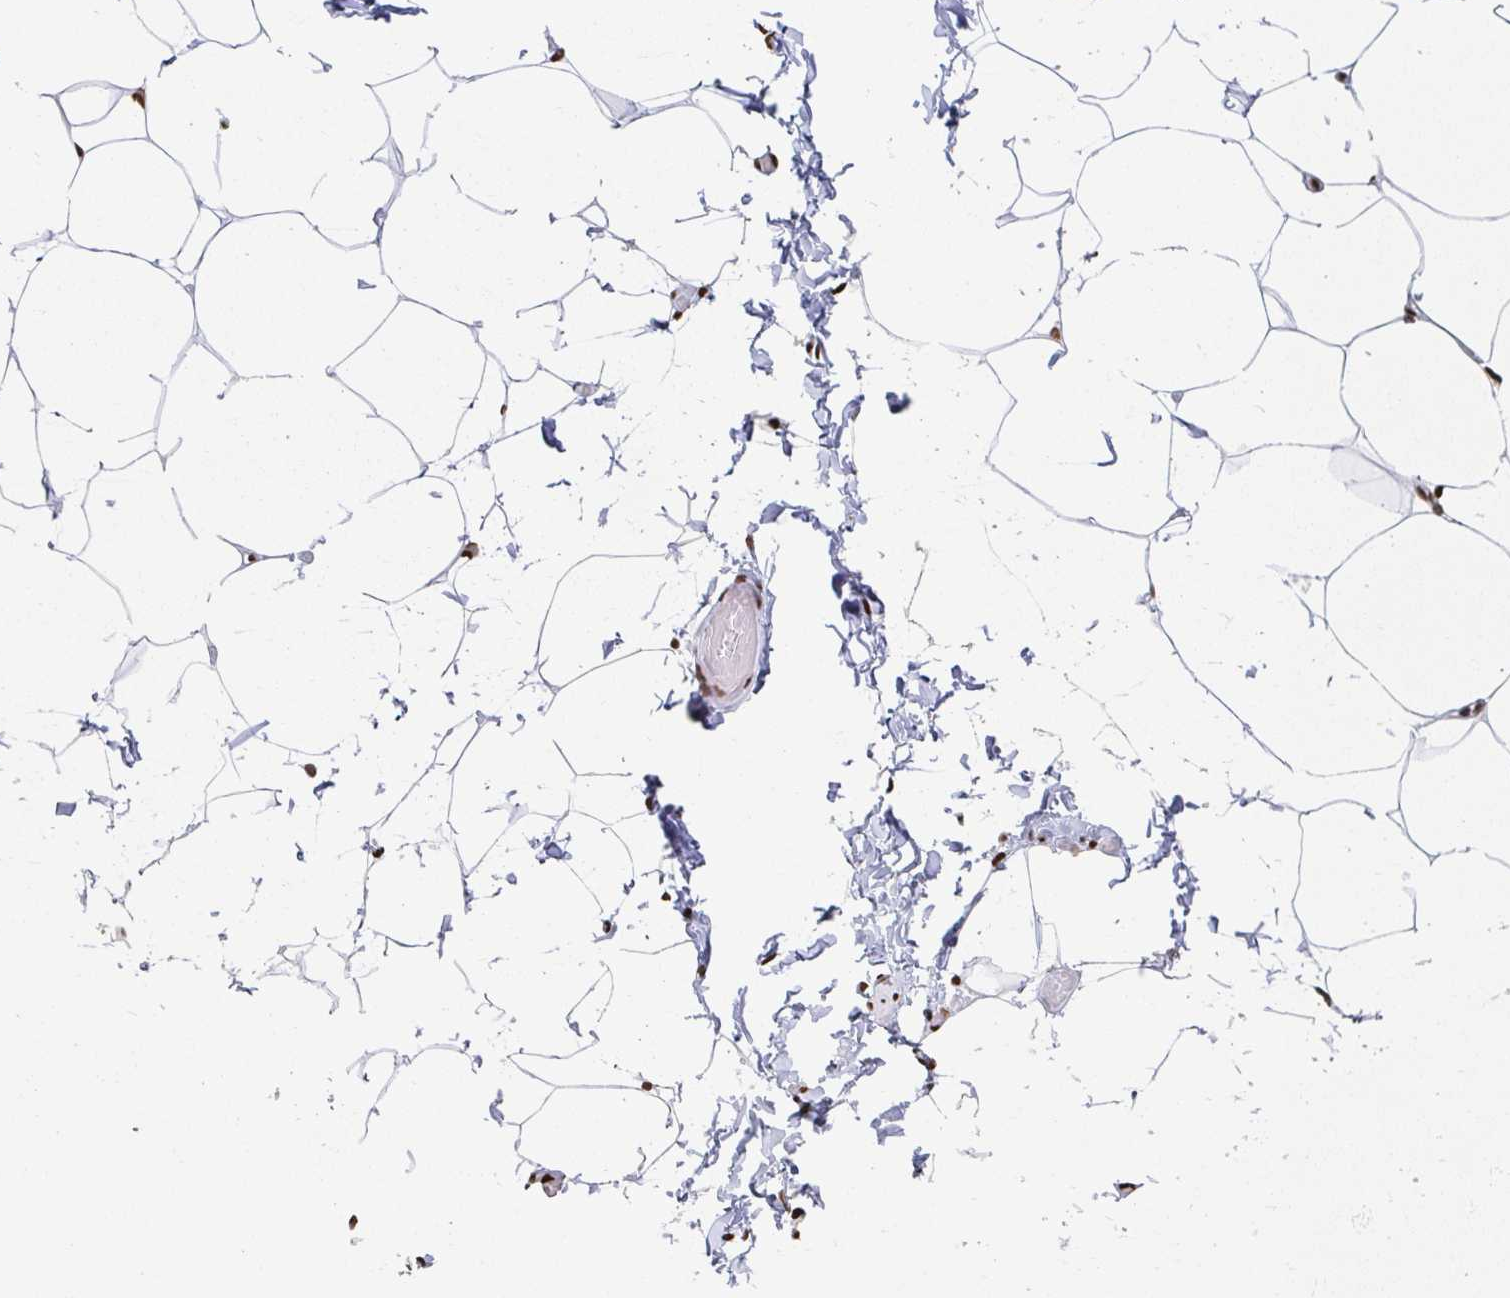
{"staining": {"intensity": "moderate", "quantity": ">75%", "location": "nuclear"}, "tissue": "adipose tissue", "cell_type": "Adipocytes", "image_type": "normal", "snomed": [{"axis": "morphology", "description": "Normal tissue, NOS"}, {"axis": "topography", "description": "Soft tissue"}, {"axis": "topography", "description": "Adipose tissue"}, {"axis": "topography", "description": "Vascular tissue"}, {"axis": "topography", "description": "Peripheral nerve tissue"}], "caption": "The image demonstrates staining of benign adipose tissue, revealing moderate nuclear protein positivity (brown color) within adipocytes.", "gene": "EWSR1", "patient": {"sex": "male", "age": 29}}